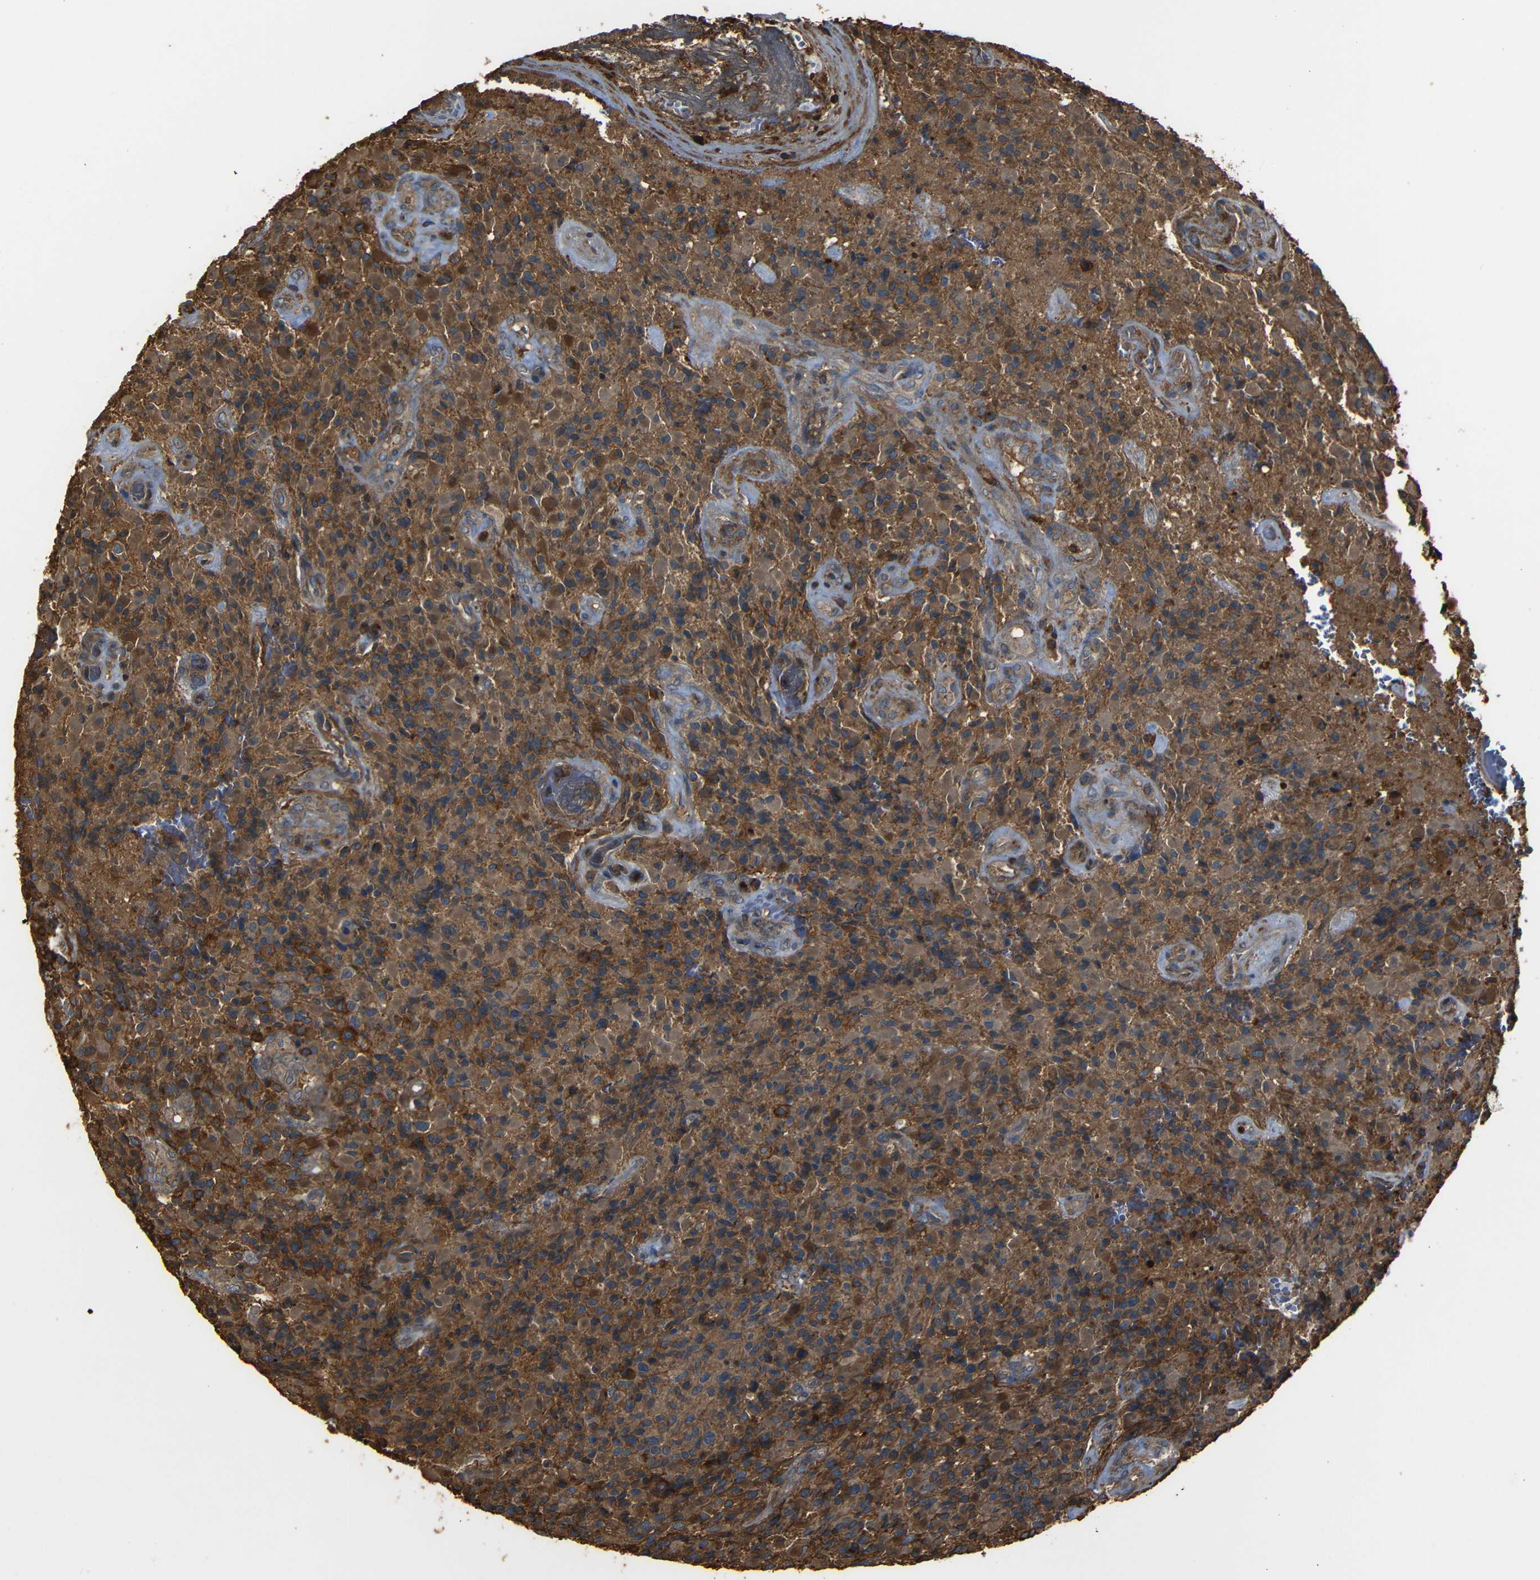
{"staining": {"intensity": "moderate", "quantity": ">75%", "location": "cytoplasmic/membranous"}, "tissue": "glioma", "cell_type": "Tumor cells", "image_type": "cancer", "snomed": [{"axis": "morphology", "description": "Glioma, malignant, High grade"}, {"axis": "topography", "description": "Brain"}], "caption": "Human malignant glioma (high-grade) stained with a protein marker demonstrates moderate staining in tumor cells.", "gene": "ADGRE5", "patient": {"sex": "male", "age": 71}}